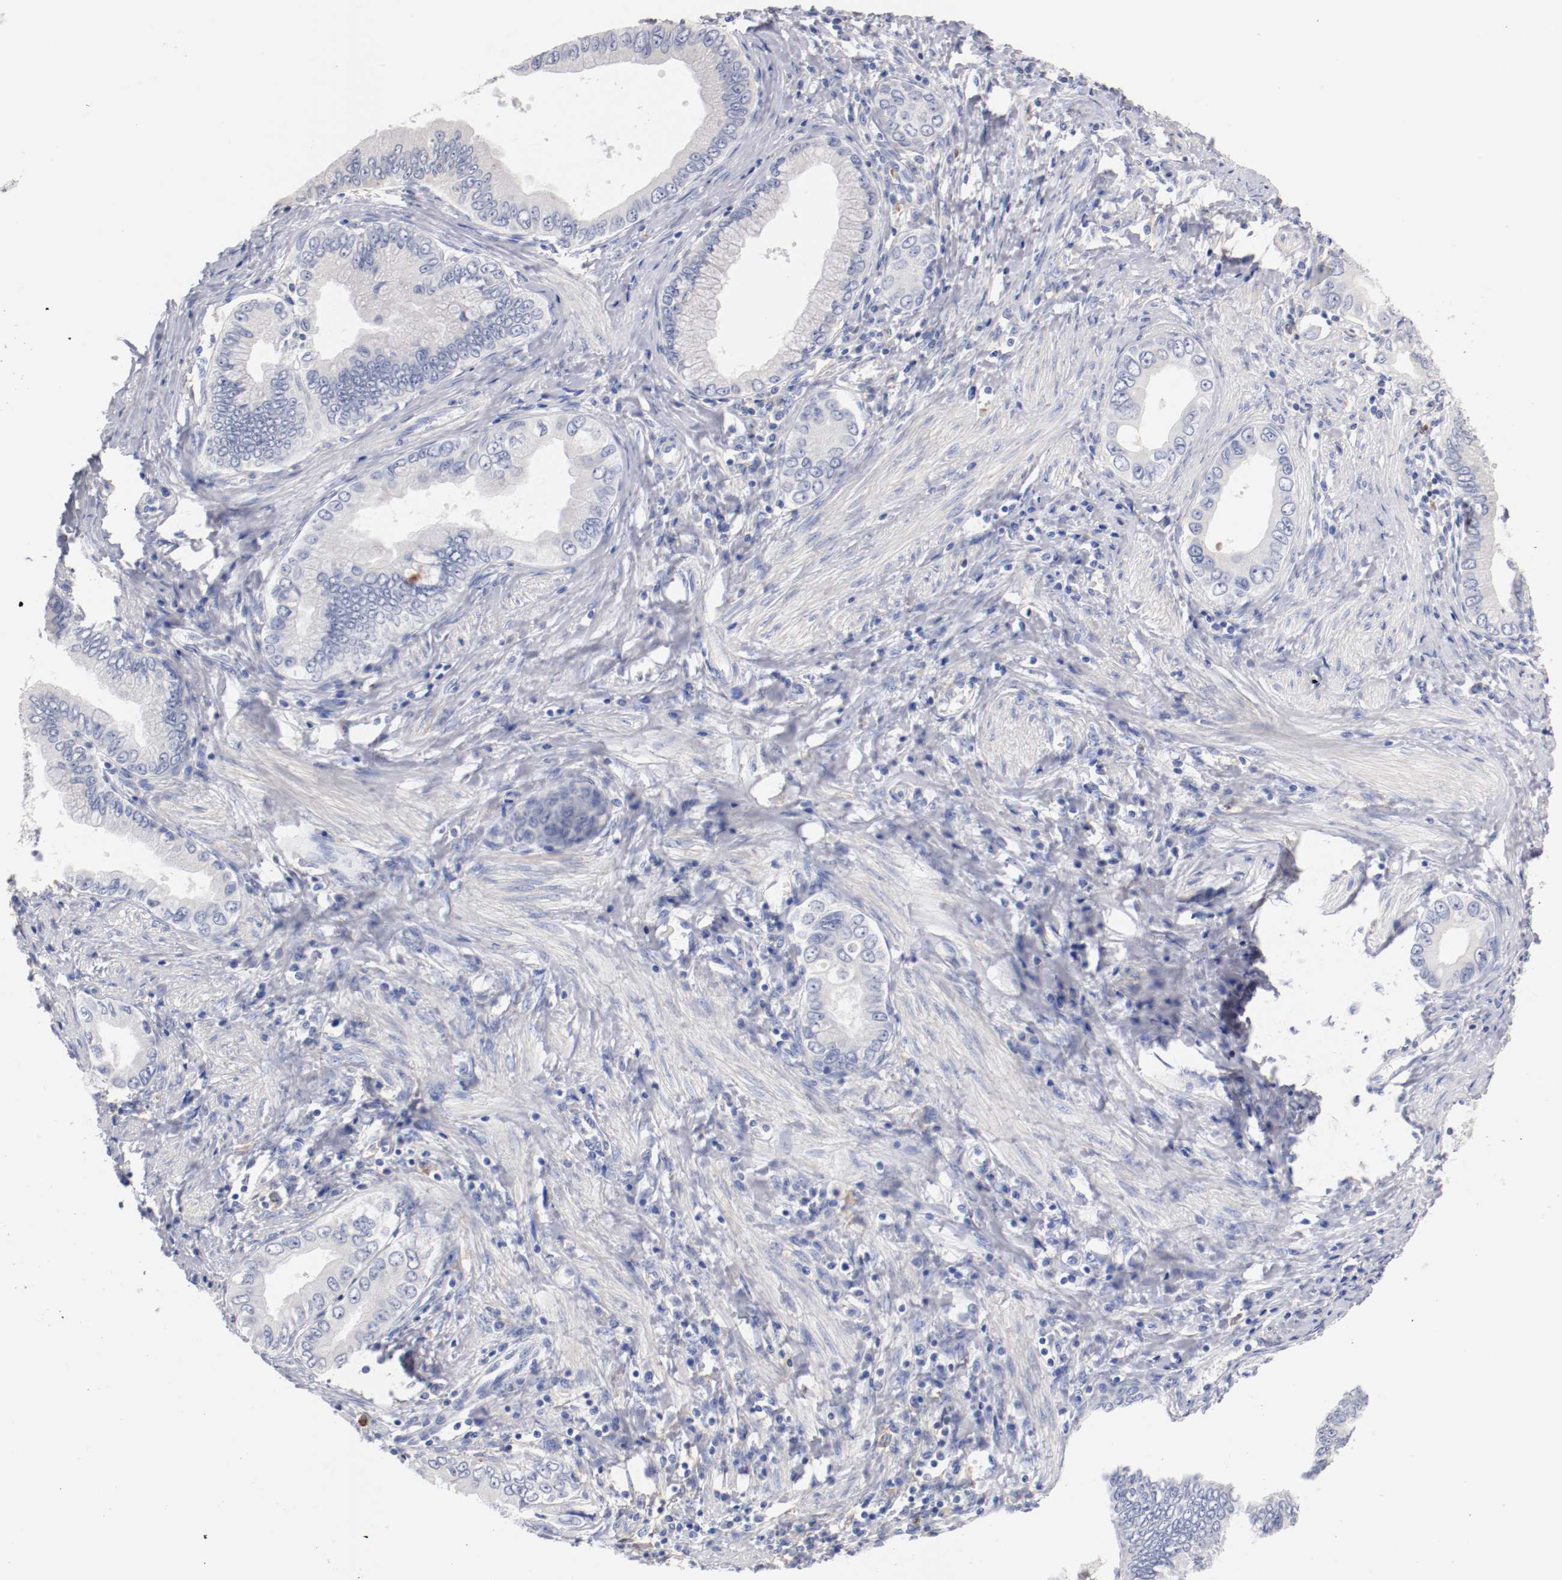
{"staining": {"intensity": "negative", "quantity": "none", "location": "none"}, "tissue": "pancreatic cancer", "cell_type": "Tumor cells", "image_type": "cancer", "snomed": [{"axis": "morphology", "description": "Normal tissue, NOS"}, {"axis": "topography", "description": "Lymph node"}], "caption": "Tumor cells are negative for brown protein staining in pancreatic cancer.", "gene": "FGFBP1", "patient": {"sex": "male", "age": 50}}